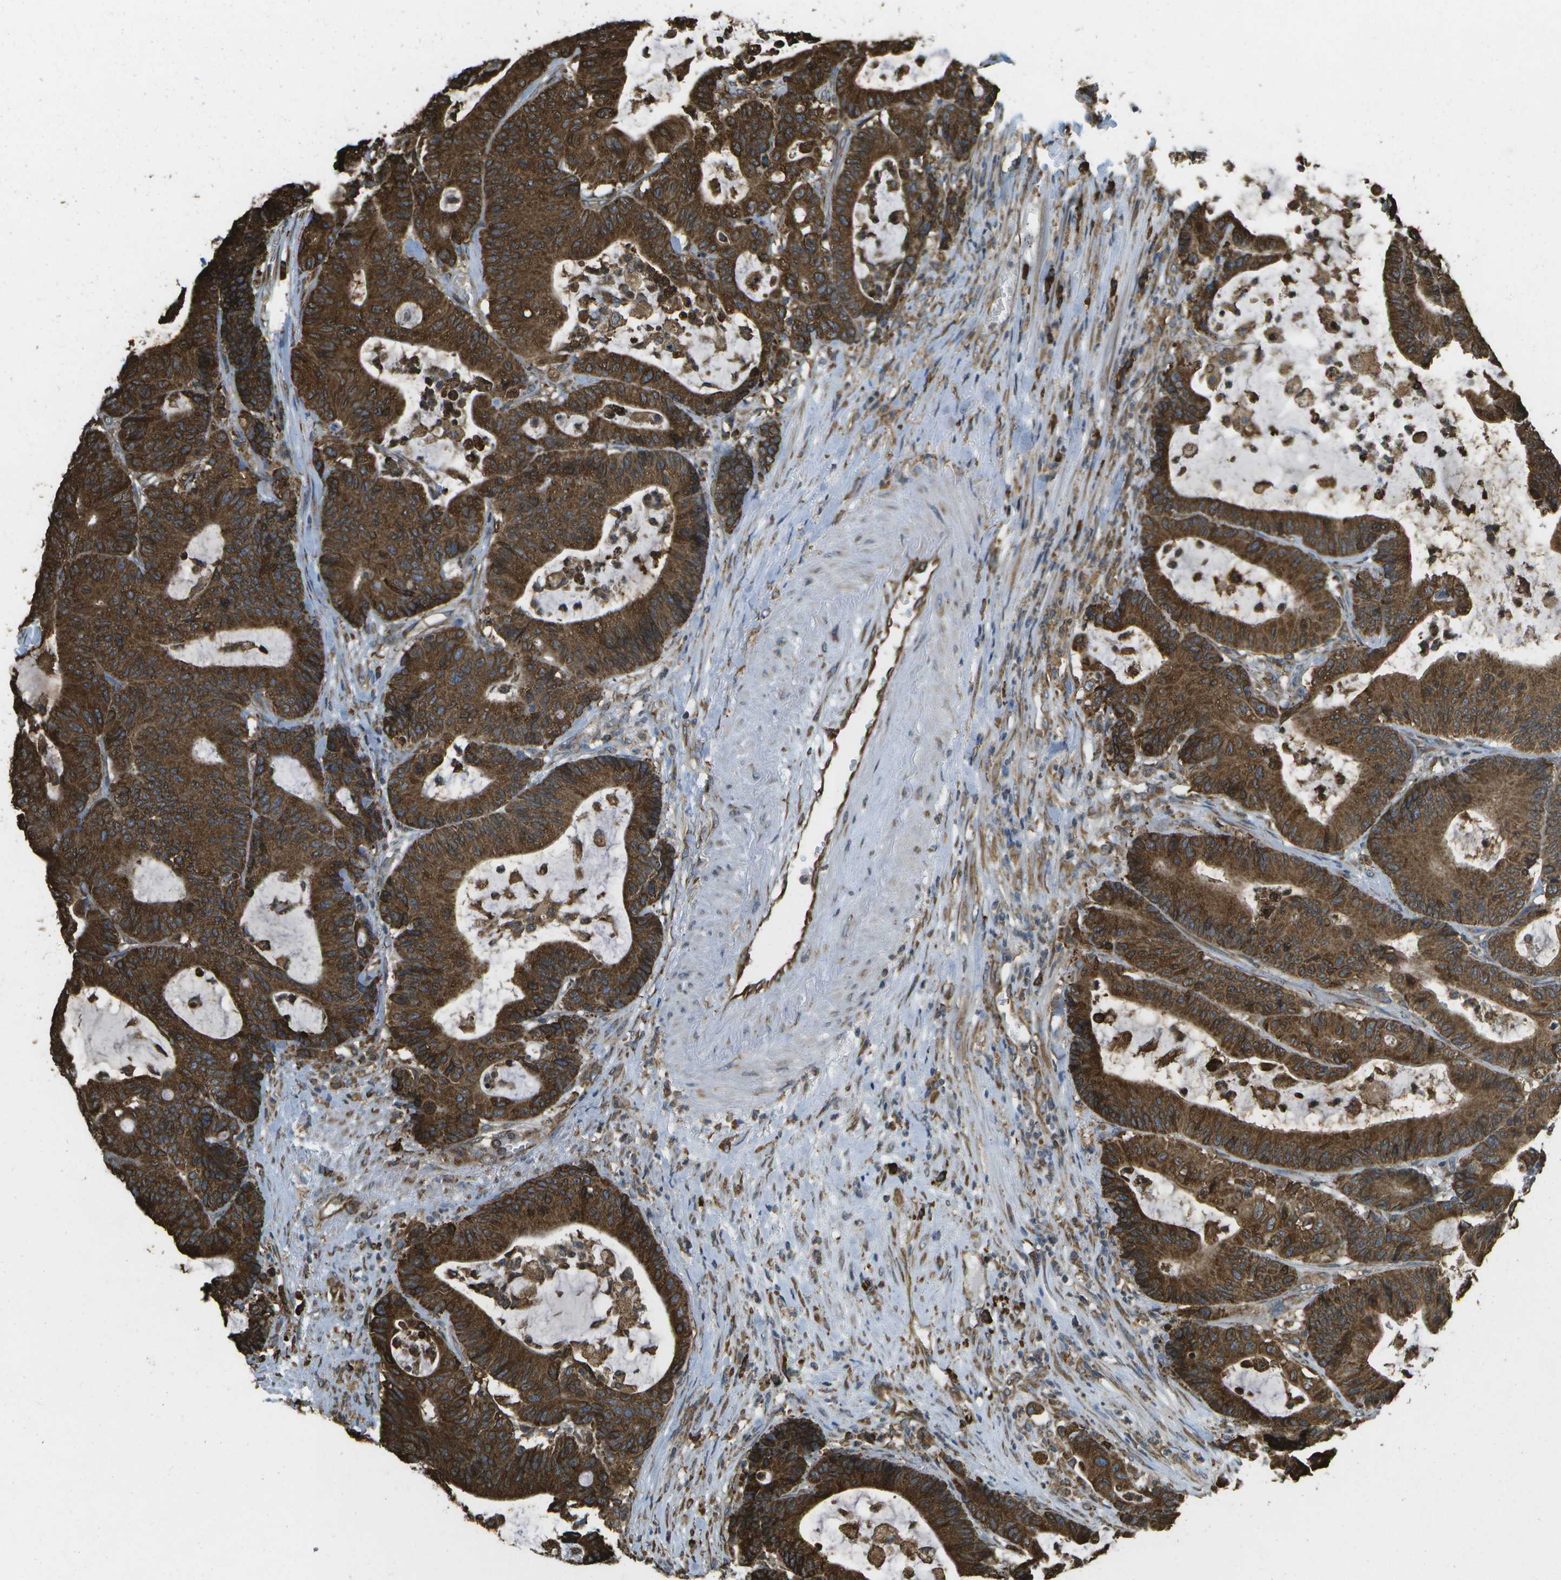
{"staining": {"intensity": "strong", "quantity": ">75%", "location": "cytoplasmic/membranous"}, "tissue": "colorectal cancer", "cell_type": "Tumor cells", "image_type": "cancer", "snomed": [{"axis": "morphology", "description": "Adenocarcinoma, NOS"}, {"axis": "topography", "description": "Colon"}], "caption": "A histopathology image showing strong cytoplasmic/membranous expression in about >75% of tumor cells in colorectal cancer (adenocarcinoma), as visualized by brown immunohistochemical staining.", "gene": "PDIA4", "patient": {"sex": "female", "age": 84}}